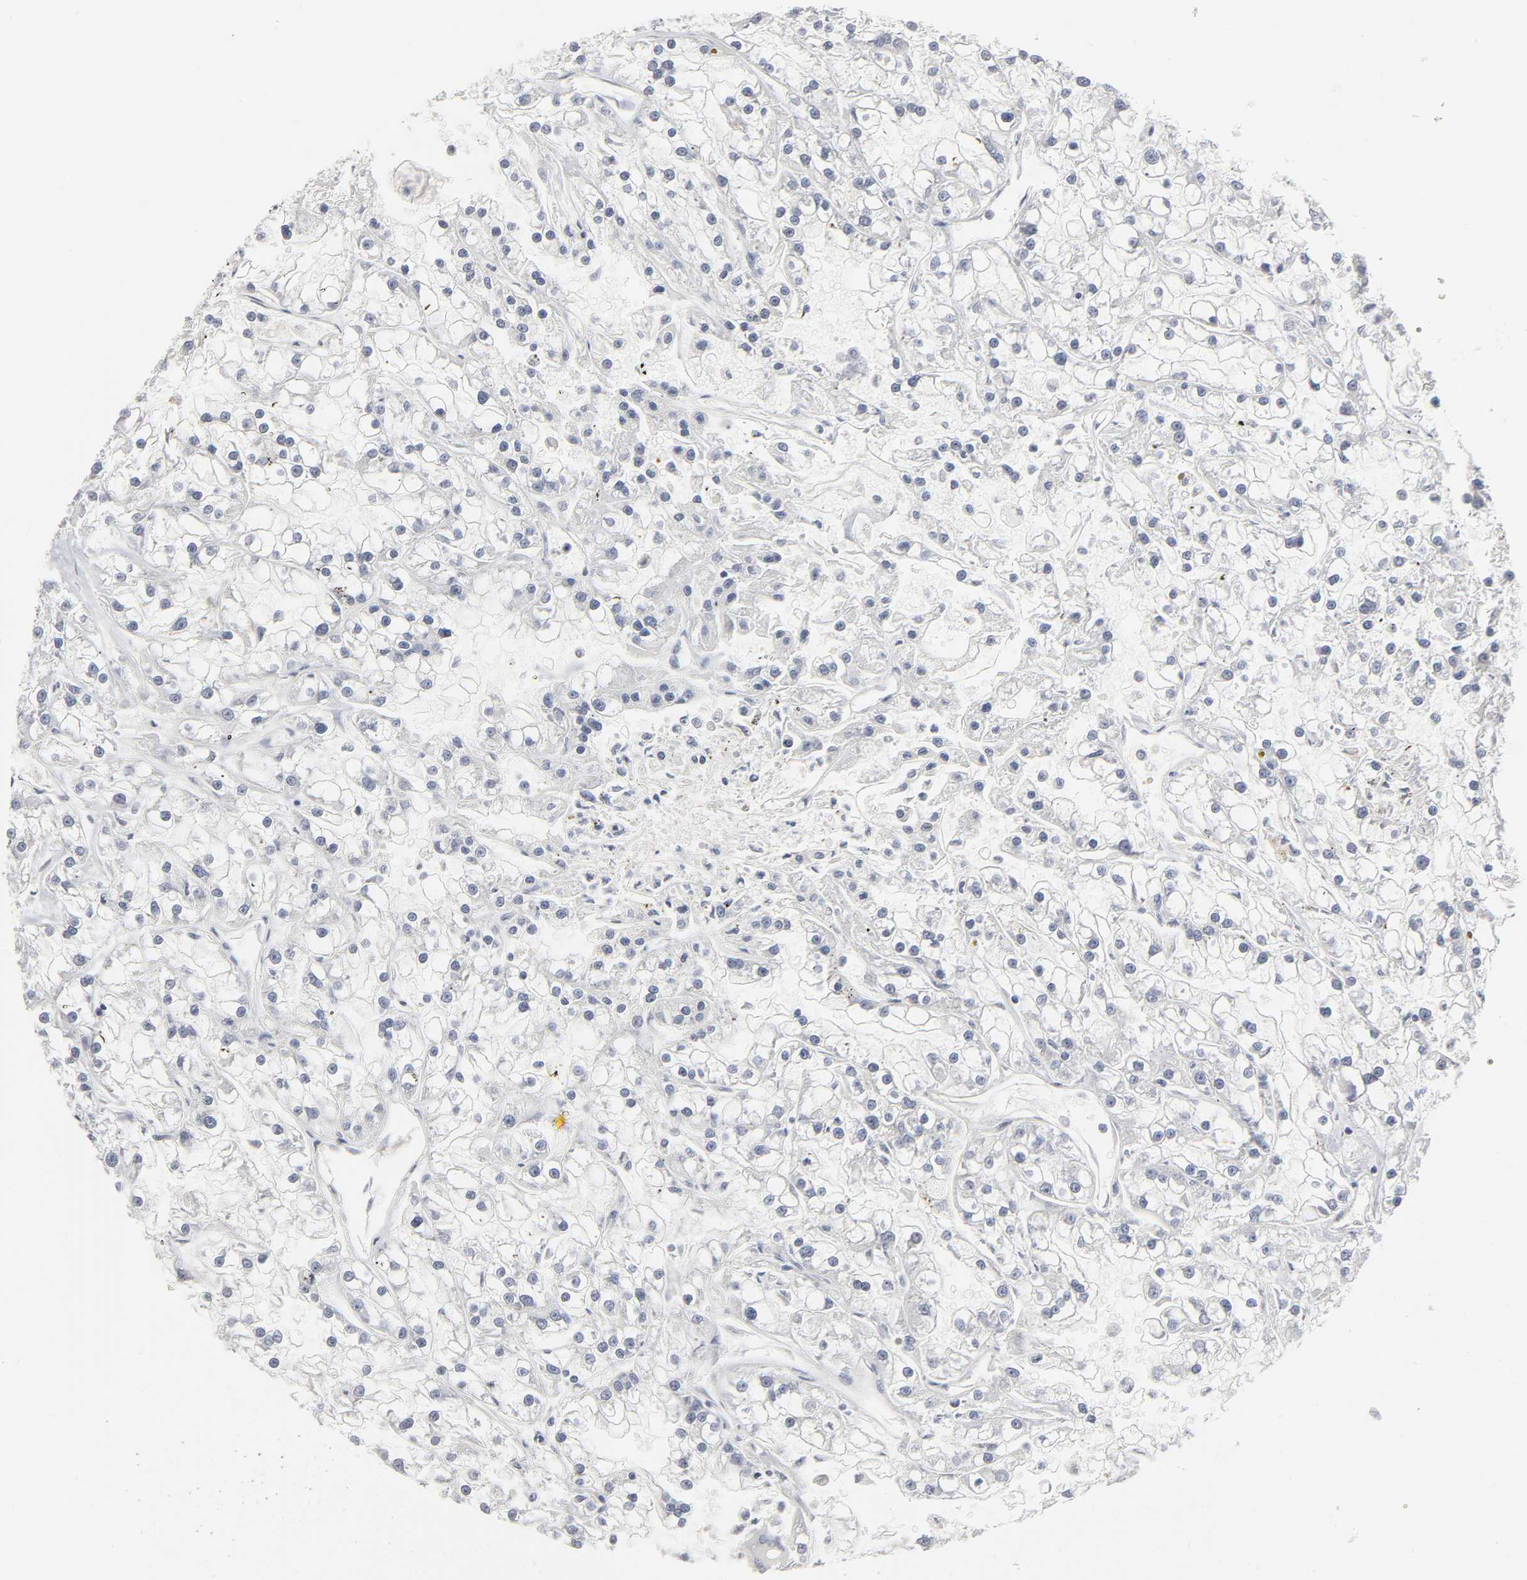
{"staining": {"intensity": "negative", "quantity": "none", "location": "none"}, "tissue": "renal cancer", "cell_type": "Tumor cells", "image_type": "cancer", "snomed": [{"axis": "morphology", "description": "Adenocarcinoma, NOS"}, {"axis": "topography", "description": "Kidney"}], "caption": "The image reveals no staining of tumor cells in adenocarcinoma (renal). (DAB (3,3'-diaminobenzidine) immunohistochemistry (IHC) with hematoxylin counter stain).", "gene": "PDLIM3", "patient": {"sex": "female", "age": 52}}